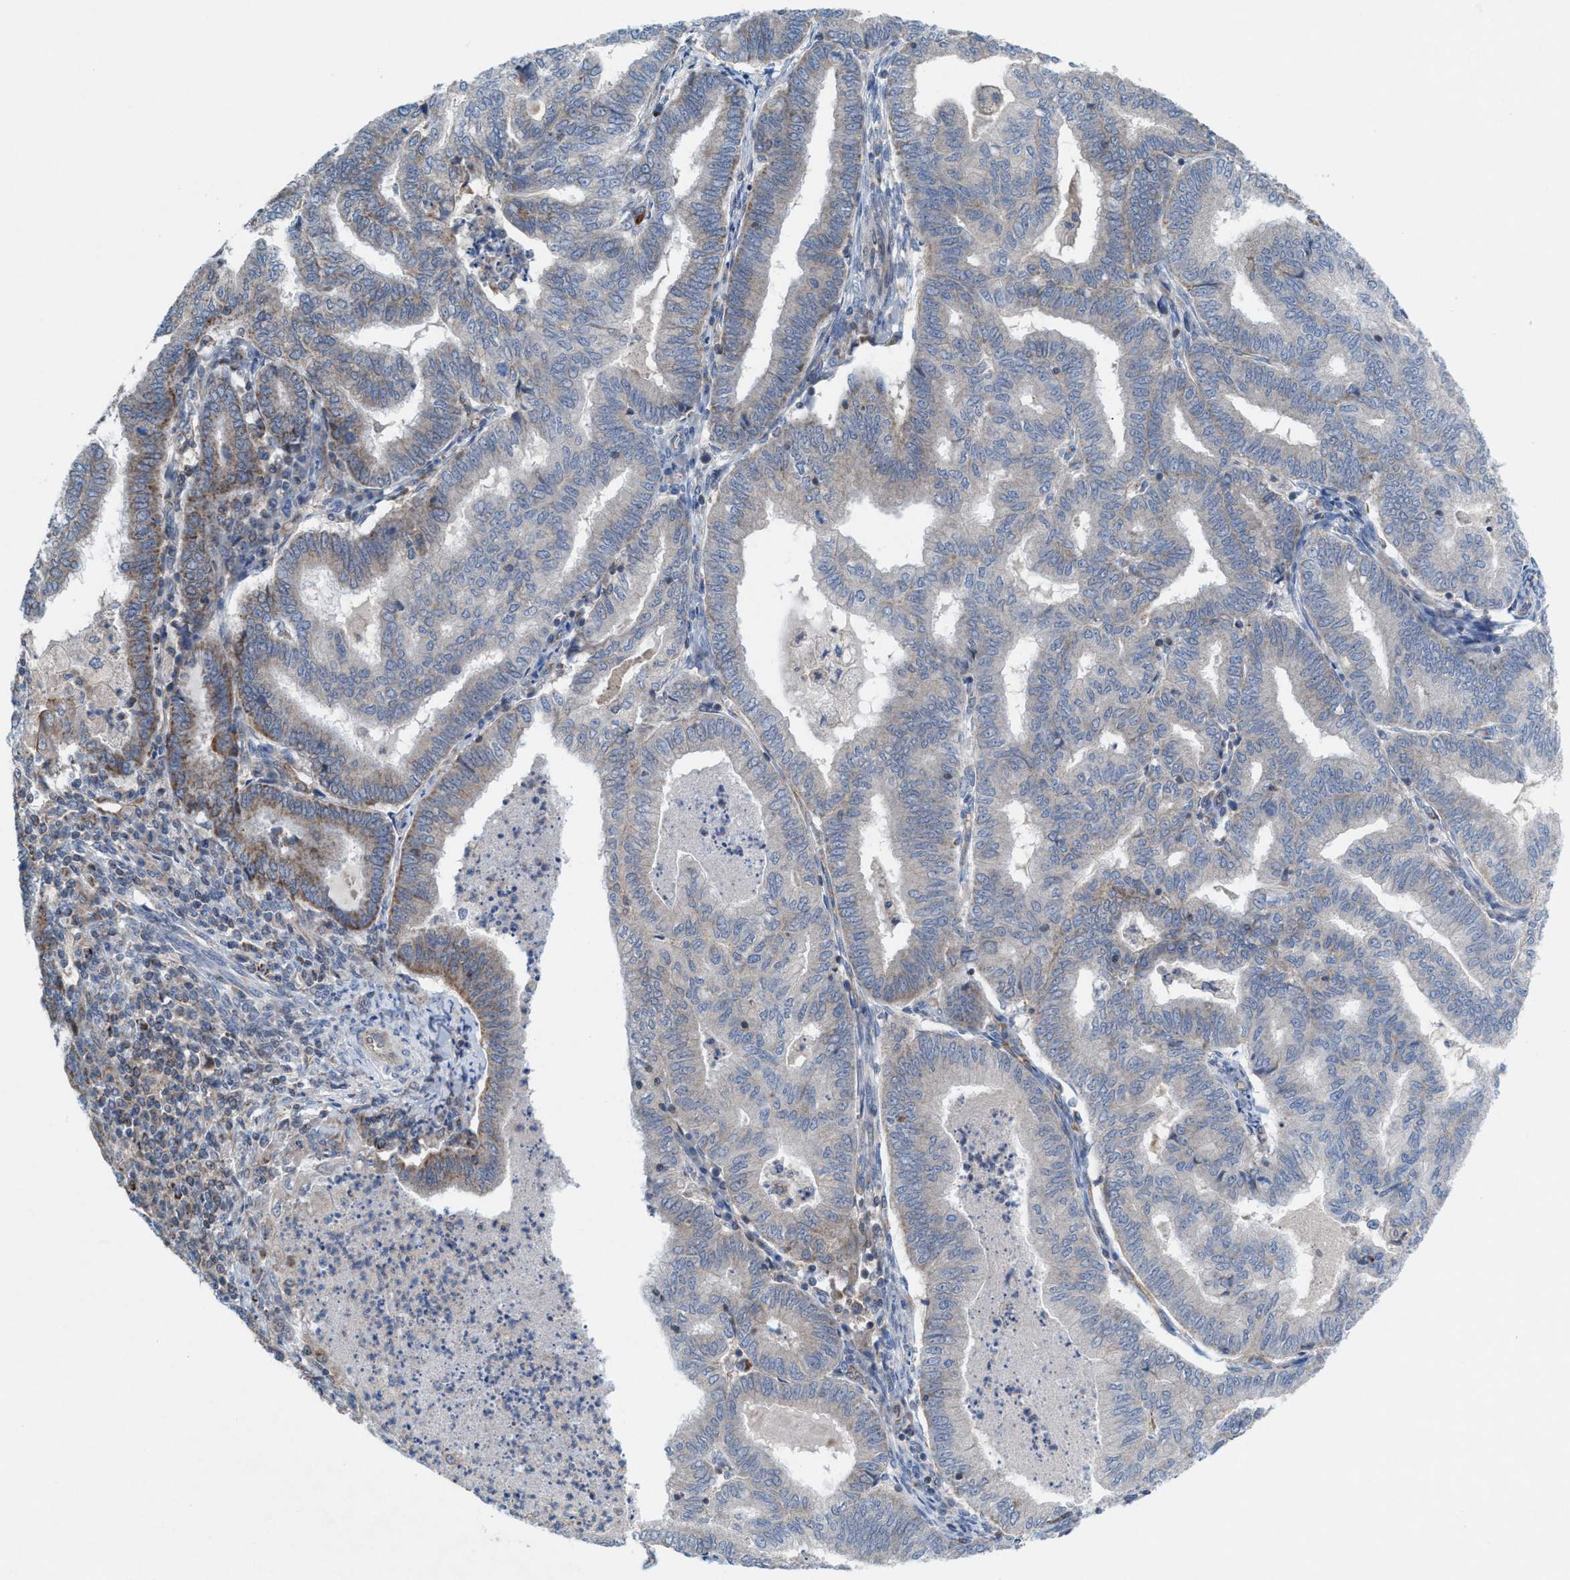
{"staining": {"intensity": "moderate", "quantity": "<25%", "location": "cytoplasmic/membranous"}, "tissue": "endometrial cancer", "cell_type": "Tumor cells", "image_type": "cancer", "snomed": [{"axis": "morphology", "description": "Polyp, NOS"}, {"axis": "morphology", "description": "Adenocarcinoma, NOS"}, {"axis": "morphology", "description": "Adenoma, NOS"}, {"axis": "topography", "description": "Endometrium"}], "caption": "Endometrial cancer stained for a protein demonstrates moderate cytoplasmic/membranous positivity in tumor cells.", "gene": "MRM1", "patient": {"sex": "female", "age": 79}}